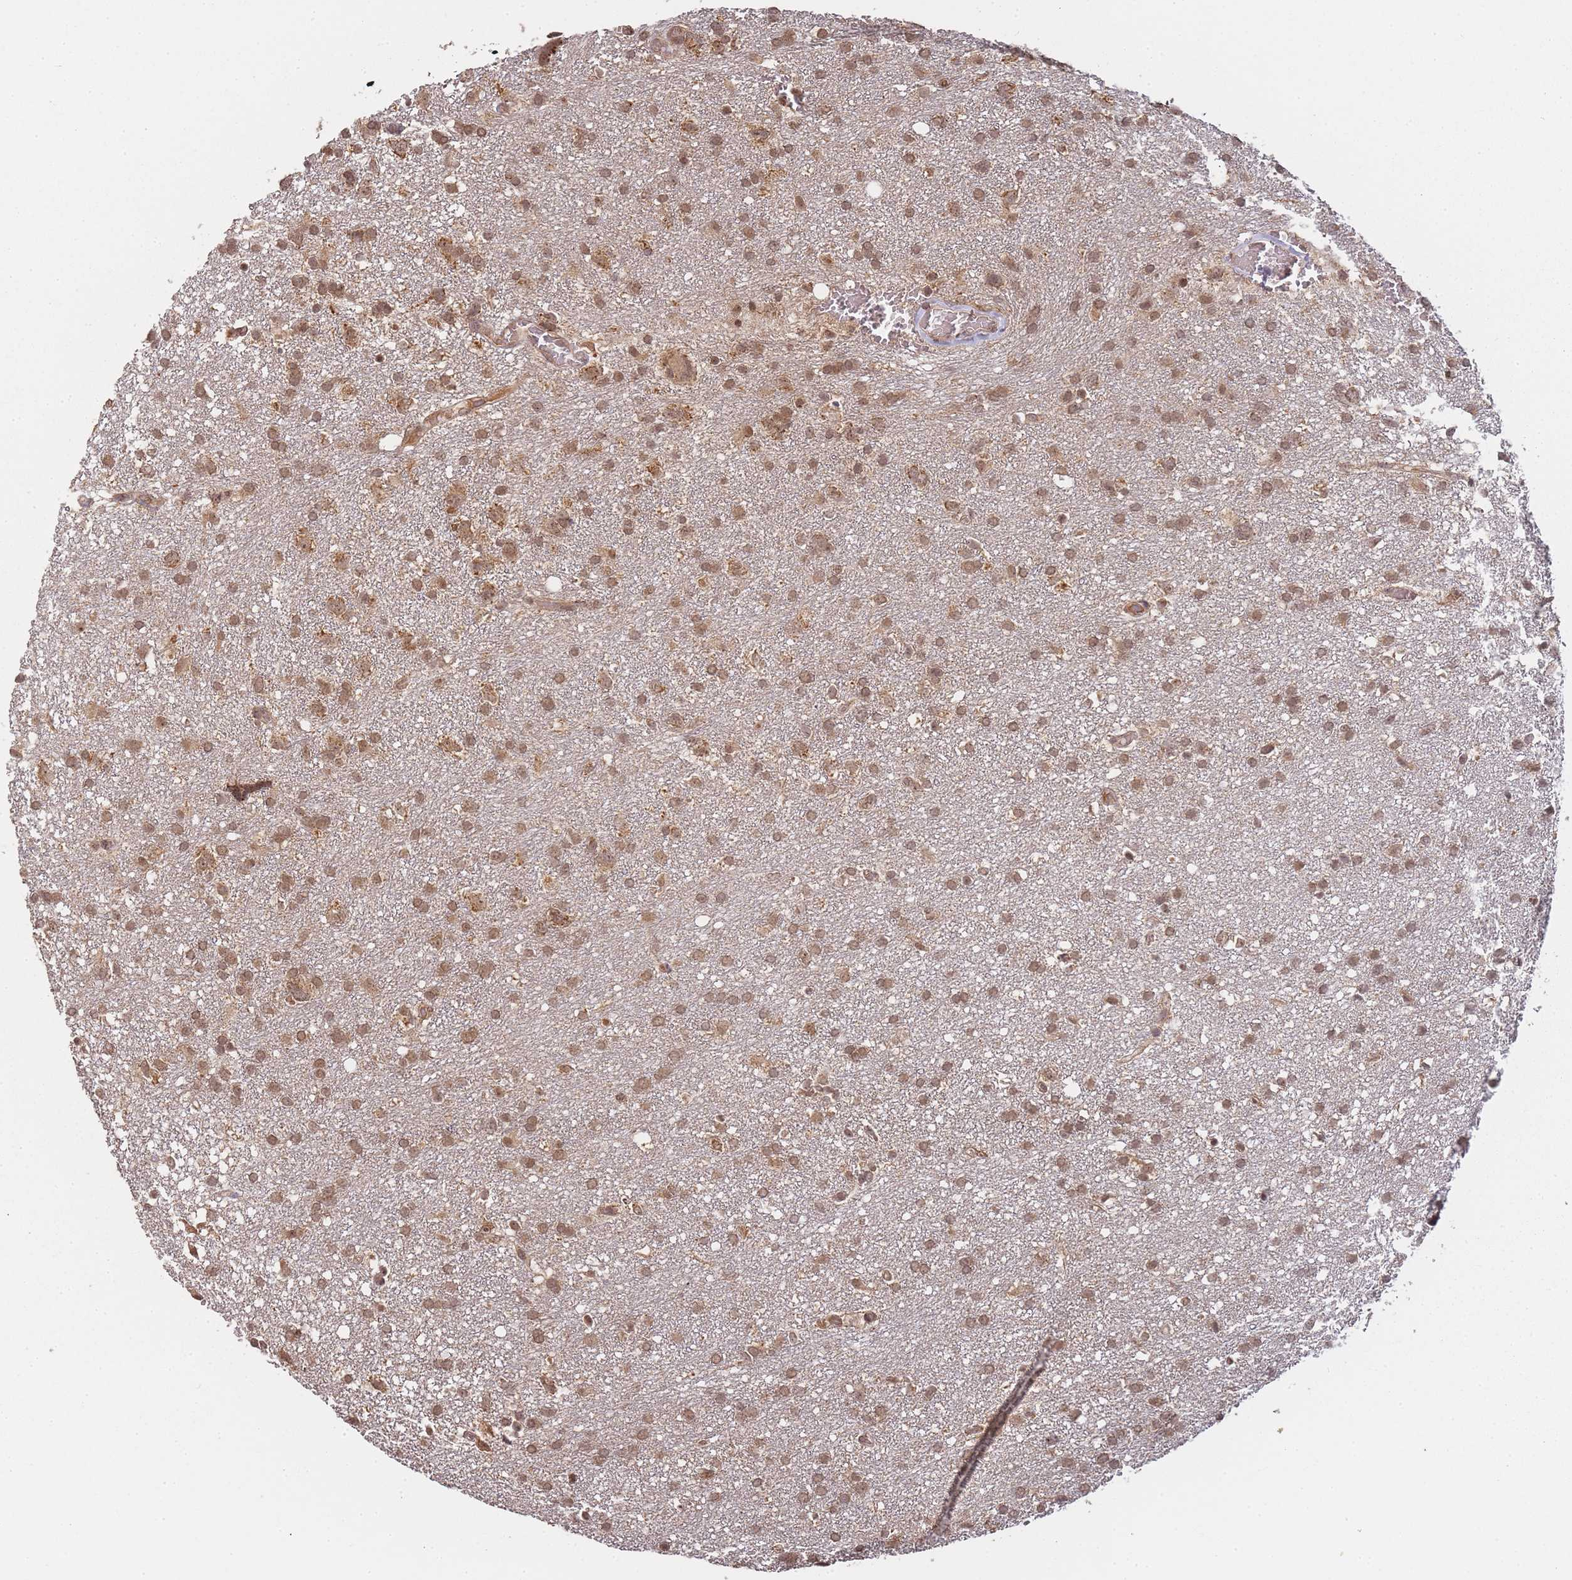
{"staining": {"intensity": "moderate", "quantity": ">75%", "location": "cytoplasmic/membranous,nuclear"}, "tissue": "glioma", "cell_type": "Tumor cells", "image_type": "cancer", "snomed": [{"axis": "morphology", "description": "Glioma, malignant, High grade"}, {"axis": "topography", "description": "Brain"}], "caption": "Moderate cytoplasmic/membranous and nuclear protein positivity is present in approximately >75% of tumor cells in glioma. (Brightfield microscopy of DAB IHC at high magnification).", "gene": "ZNF497", "patient": {"sex": "male", "age": 61}}